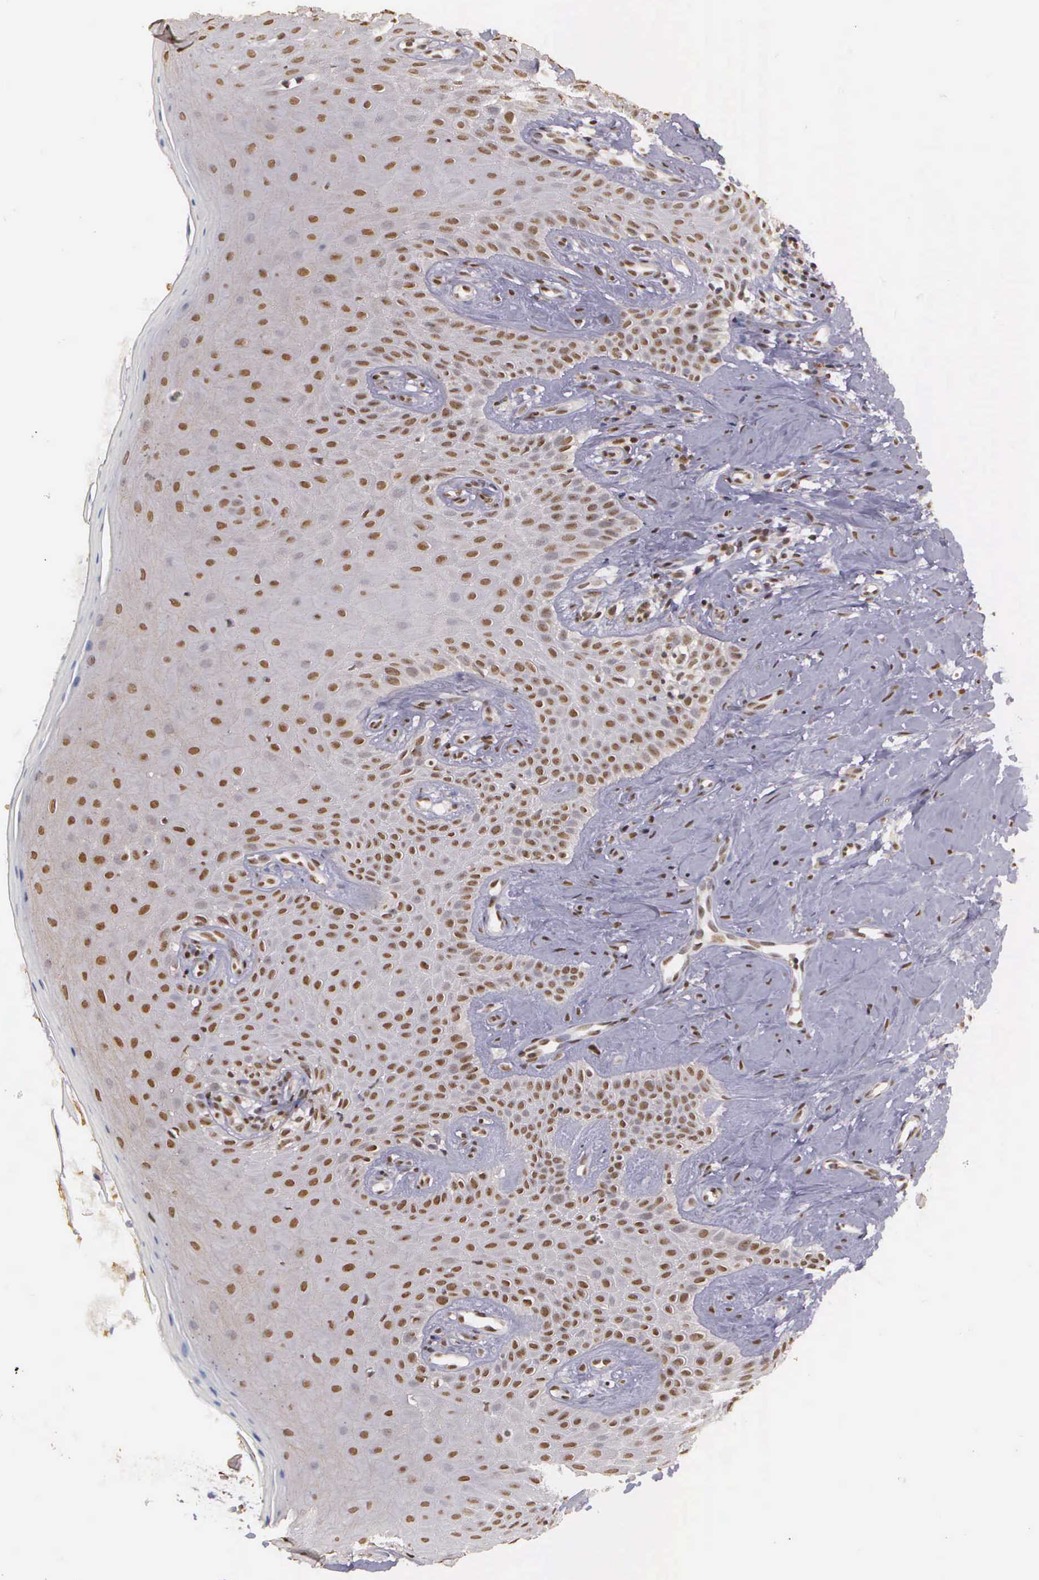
{"staining": {"intensity": "weak", "quantity": "25%-75%", "location": "nuclear"}, "tissue": "oral mucosa", "cell_type": "Squamous epithelial cells", "image_type": "normal", "snomed": [{"axis": "morphology", "description": "Normal tissue, NOS"}, {"axis": "topography", "description": "Oral tissue"}], "caption": "Protein staining shows weak nuclear positivity in about 25%-75% of squamous epithelial cells in benign oral mucosa.", "gene": "ARMCX5", "patient": {"sex": "male", "age": 69}}